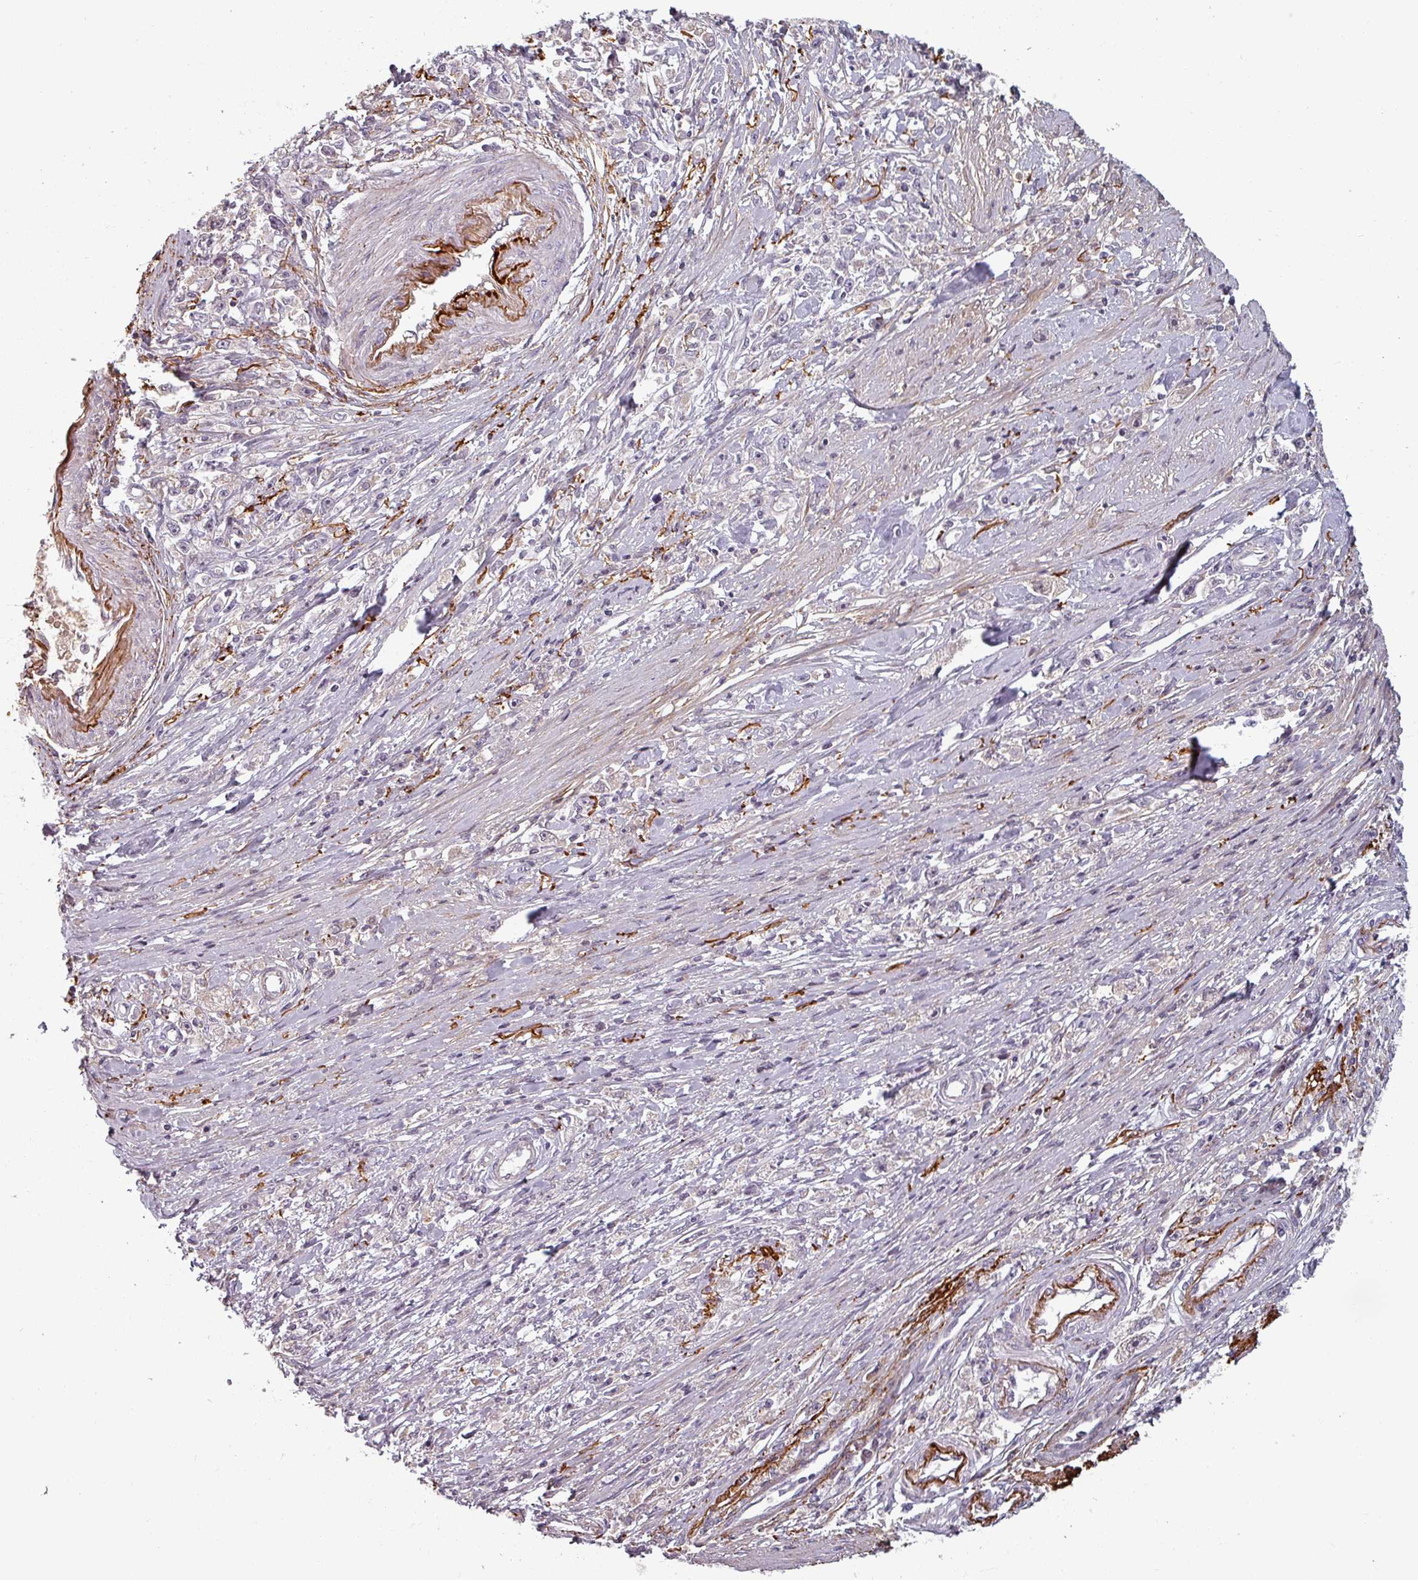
{"staining": {"intensity": "negative", "quantity": "none", "location": "none"}, "tissue": "stomach cancer", "cell_type": "Tumor cells", "image_type": "cancer", "snomed": [{"axis": "morphology", "description": "Adenocarcinoma, NOS"}, {"axis": "topography", "description": "Stomach"}], "caption": "Immunohistochemistry (IHC) of human stomach cancer (adenocarcinoma) demonstrates no expression in tumor cells. (DAB (3,3'-diaminobenzidine) immunohistochemistry (IHC), high magnification).", "gene": "CYB5RL", "patient": {"sex": "female", "age": 59}}